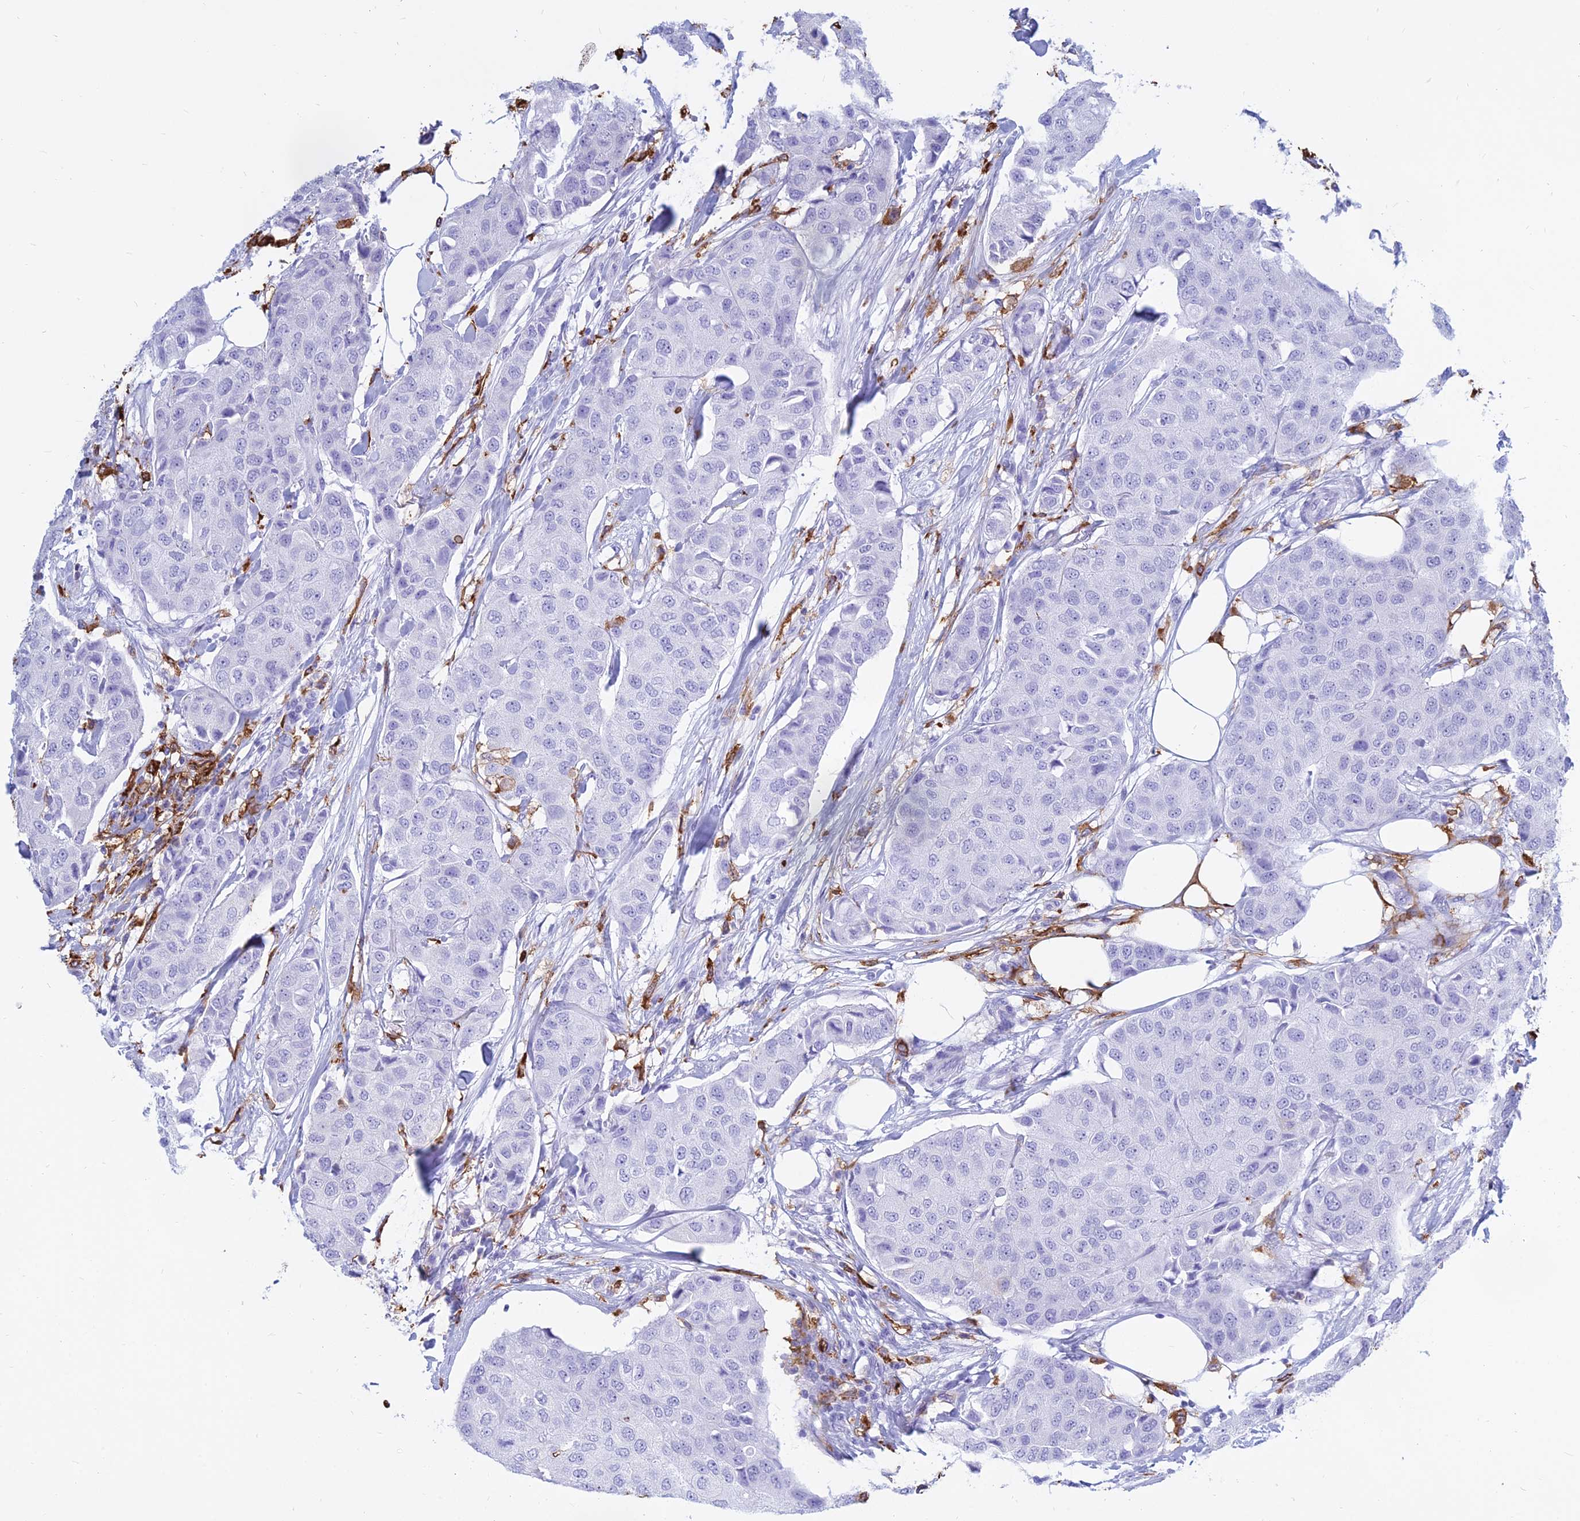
{"staining": {"intensity": "negative", "quantity": "none", "location": "none"}, "tissue": "breast cancer", "cell_type": "Tumor cells", "image_type": "cancer", "snomed": [{"axis": "morphology", "description": "Duct carcinoma"}, {"axis": "topography", "description": "Breast"}], "caption": "An image of breast cancer (intraductal carcinoma) stained for a protein reveals no brown staining in tumor cells.", "gene": "HLA-DRB1", "patient": {"sex": "female", "age": 80}}